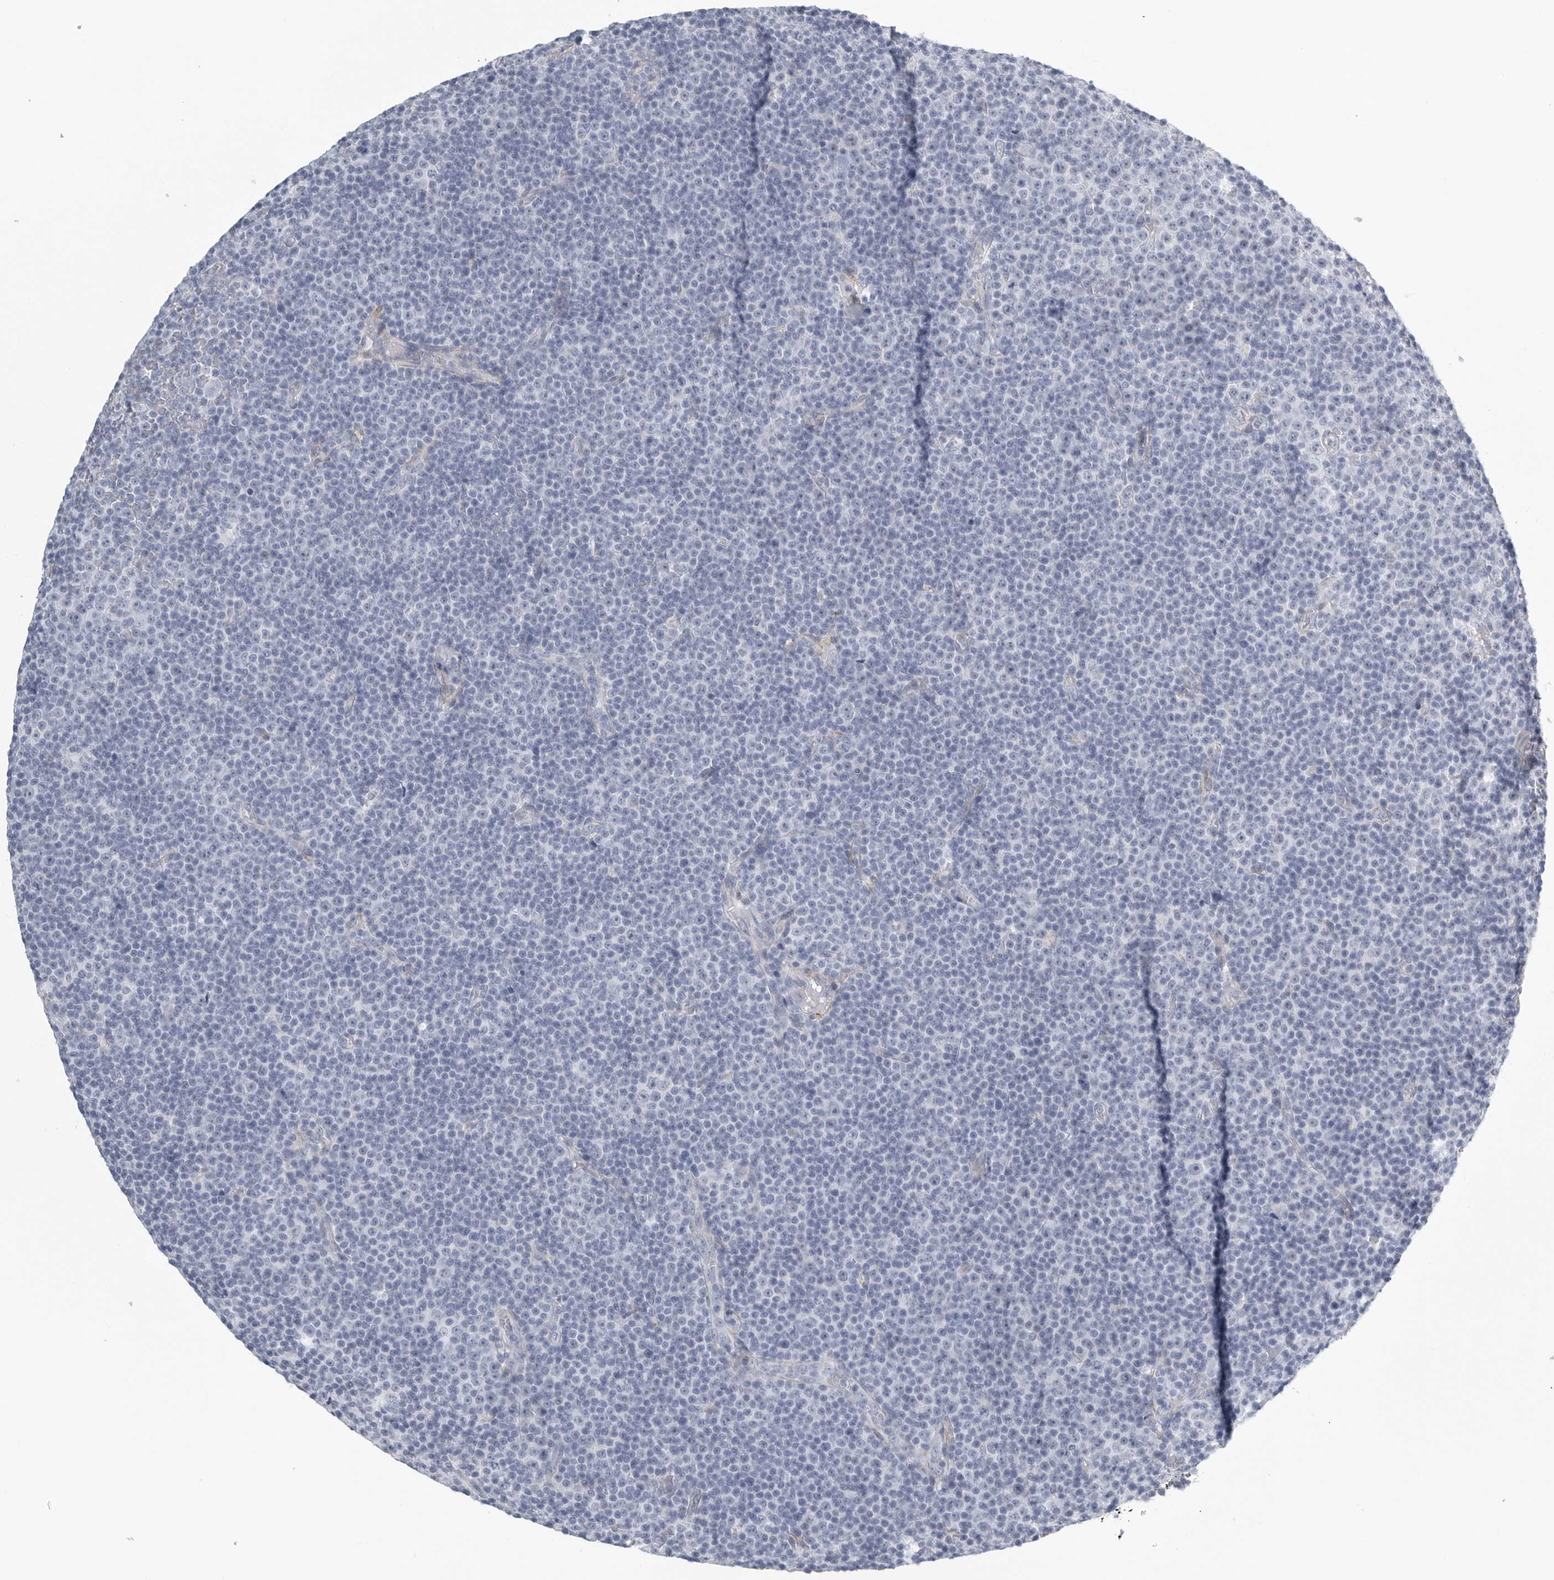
{"staining": {"intensity": "negative", "quantity": "none", "location": "none"}, "tissue": "lymphoma", "cell_type": "Tumor cells", "image_type": "cancer", "snomed": [{"axis": "morphology", "description": "Malignant lymphoma, non-Hodgkin's type, Low grade"}, {"axis": "topography", "description": "Lymph node"}], "caption": "Immunohistochemistry (IHC) image of neoplastic tissue: human lymphoma stained with DAB displays no significant protein staining in tumor cells. Nuclei are stained in blue.", "gene": "TNR", "patient": {"sex": "female", "age": 67}}